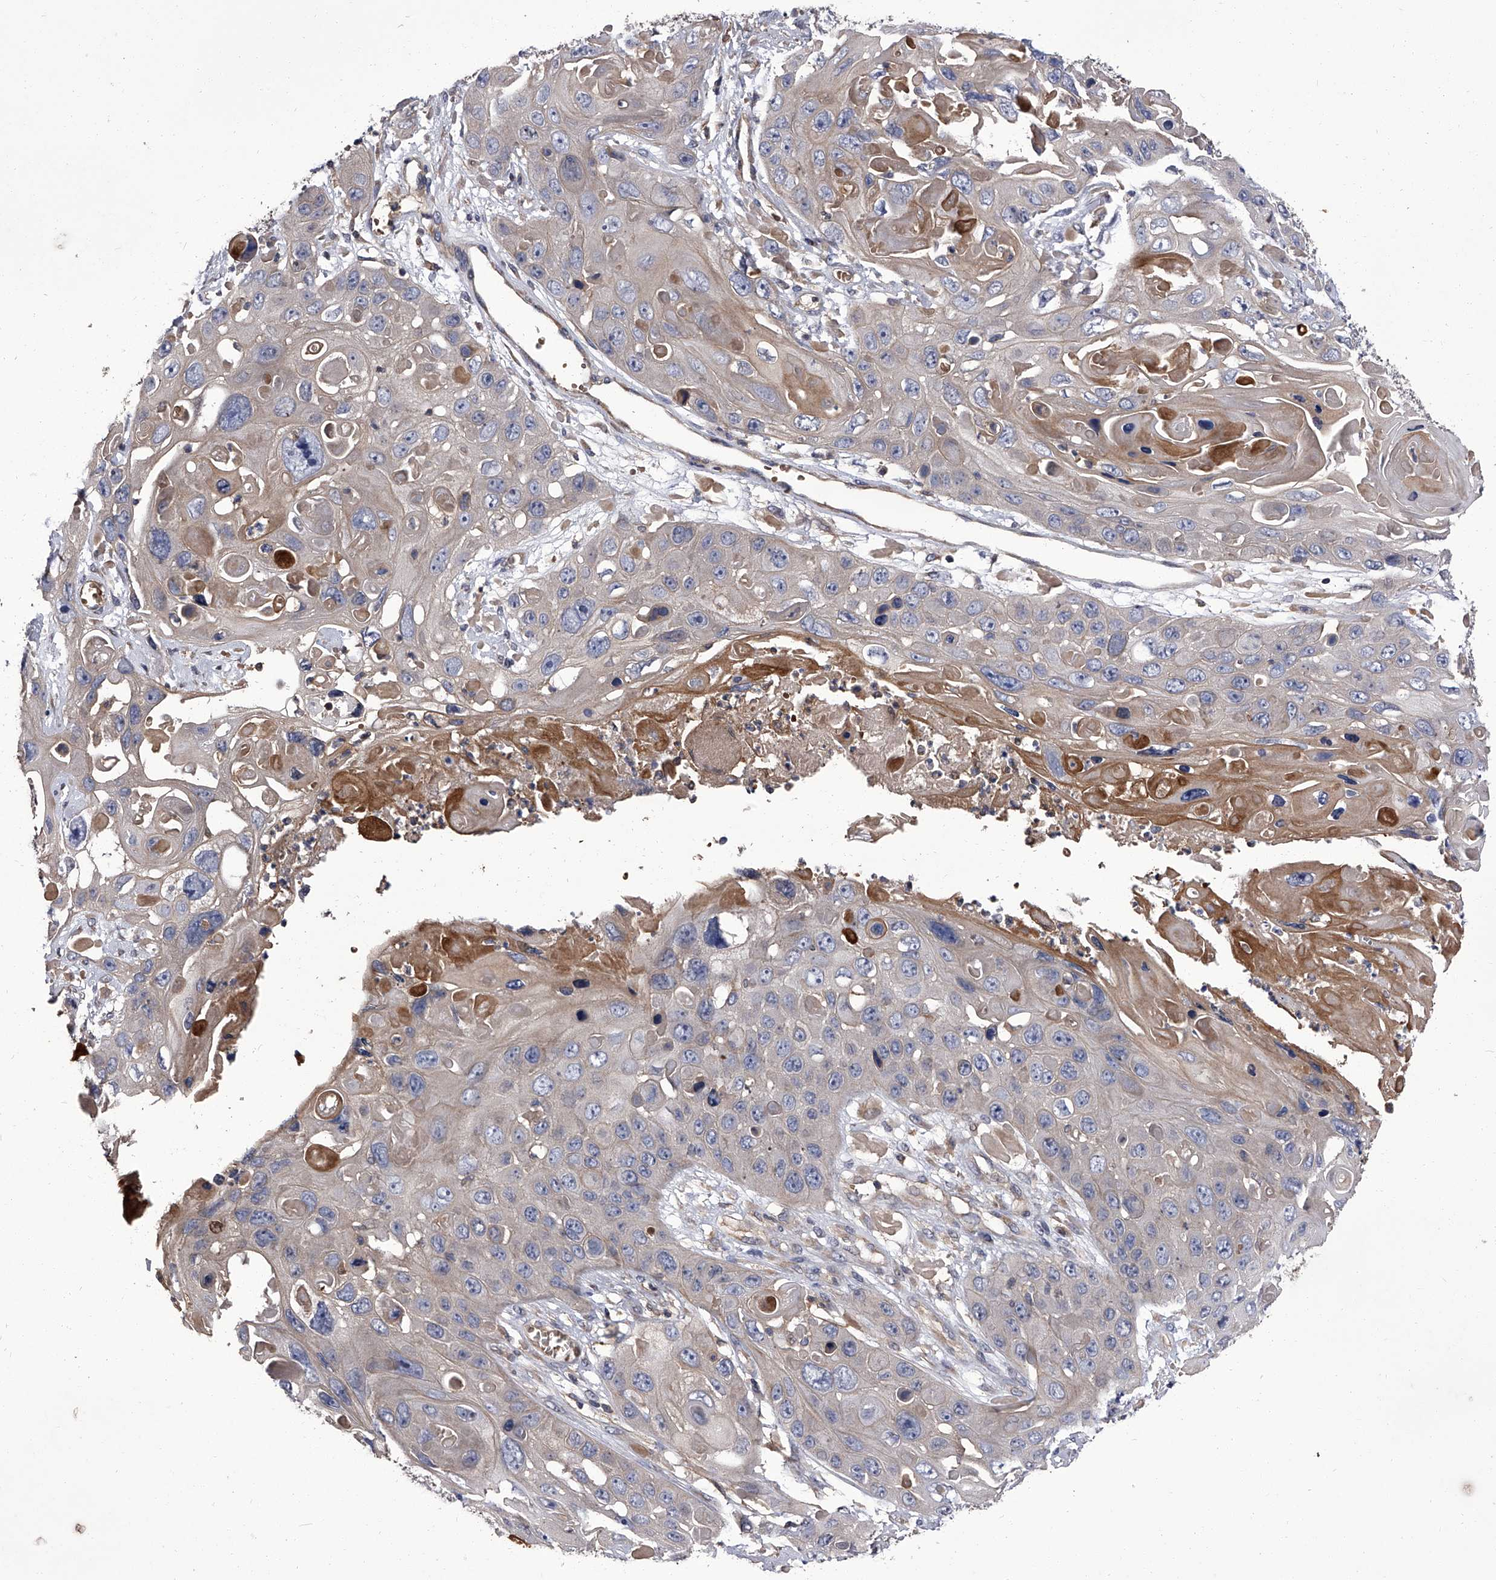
{"staining": {"intensity": "weak", "quantity": "<25%", "location": "cytoplasmic/membranous"}, "tissue": "skin cancer", "cell_type": "Tumor cells", "image_type": "cancer", "snomed": [{"axis": "morphology", "description": "Squamous cell carcinoma, NOS"}, {"axis": "topography", "description": "Skin"}], "caption": "High magnification brightfield microscopy of skin squamous cell carcinoma stained with DAB (brown) and counterstained with hematoxylin (blue): tumor cells show no significant expression.", "gene": "STK36", "patient": {"sex": "male", "age": 55}}